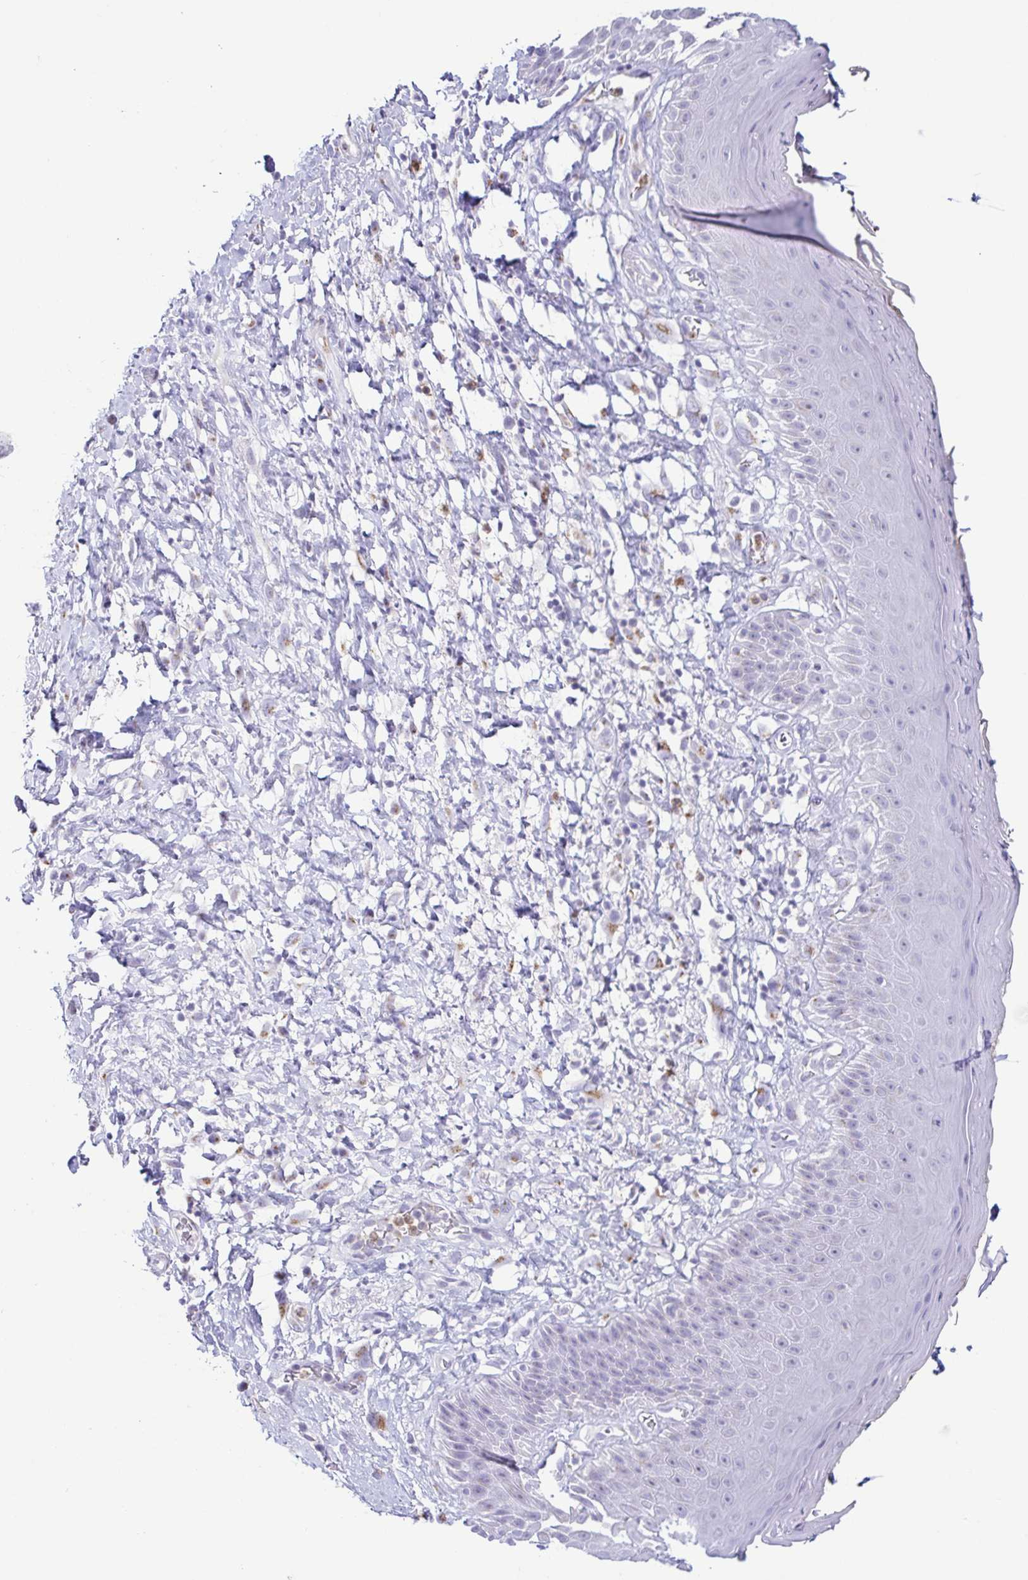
{"staining": {"intensity": "negative", "quantity": "none", "location": "none"}, "tissue": "skin", "cell_type": "Epidermal cells", "image_type": "normal", "snomed": [{"axis": "morphology", "description": "Normal tissue, NOS"}, {"axis": "topography", "description": "Anal"}], "caption": "High magnification brightfield microscopy of benign skin stained with DAB (3,3'-diaminobenzidine) (brown) and counterstained with hematoxylin (blue): epidermal cells show no significant staining. (DAB immunohistochemistry (IHC) with hematoxylin counter stain).", "gene": "AZU1", "patient": {"sex": "male", "age": 78}}